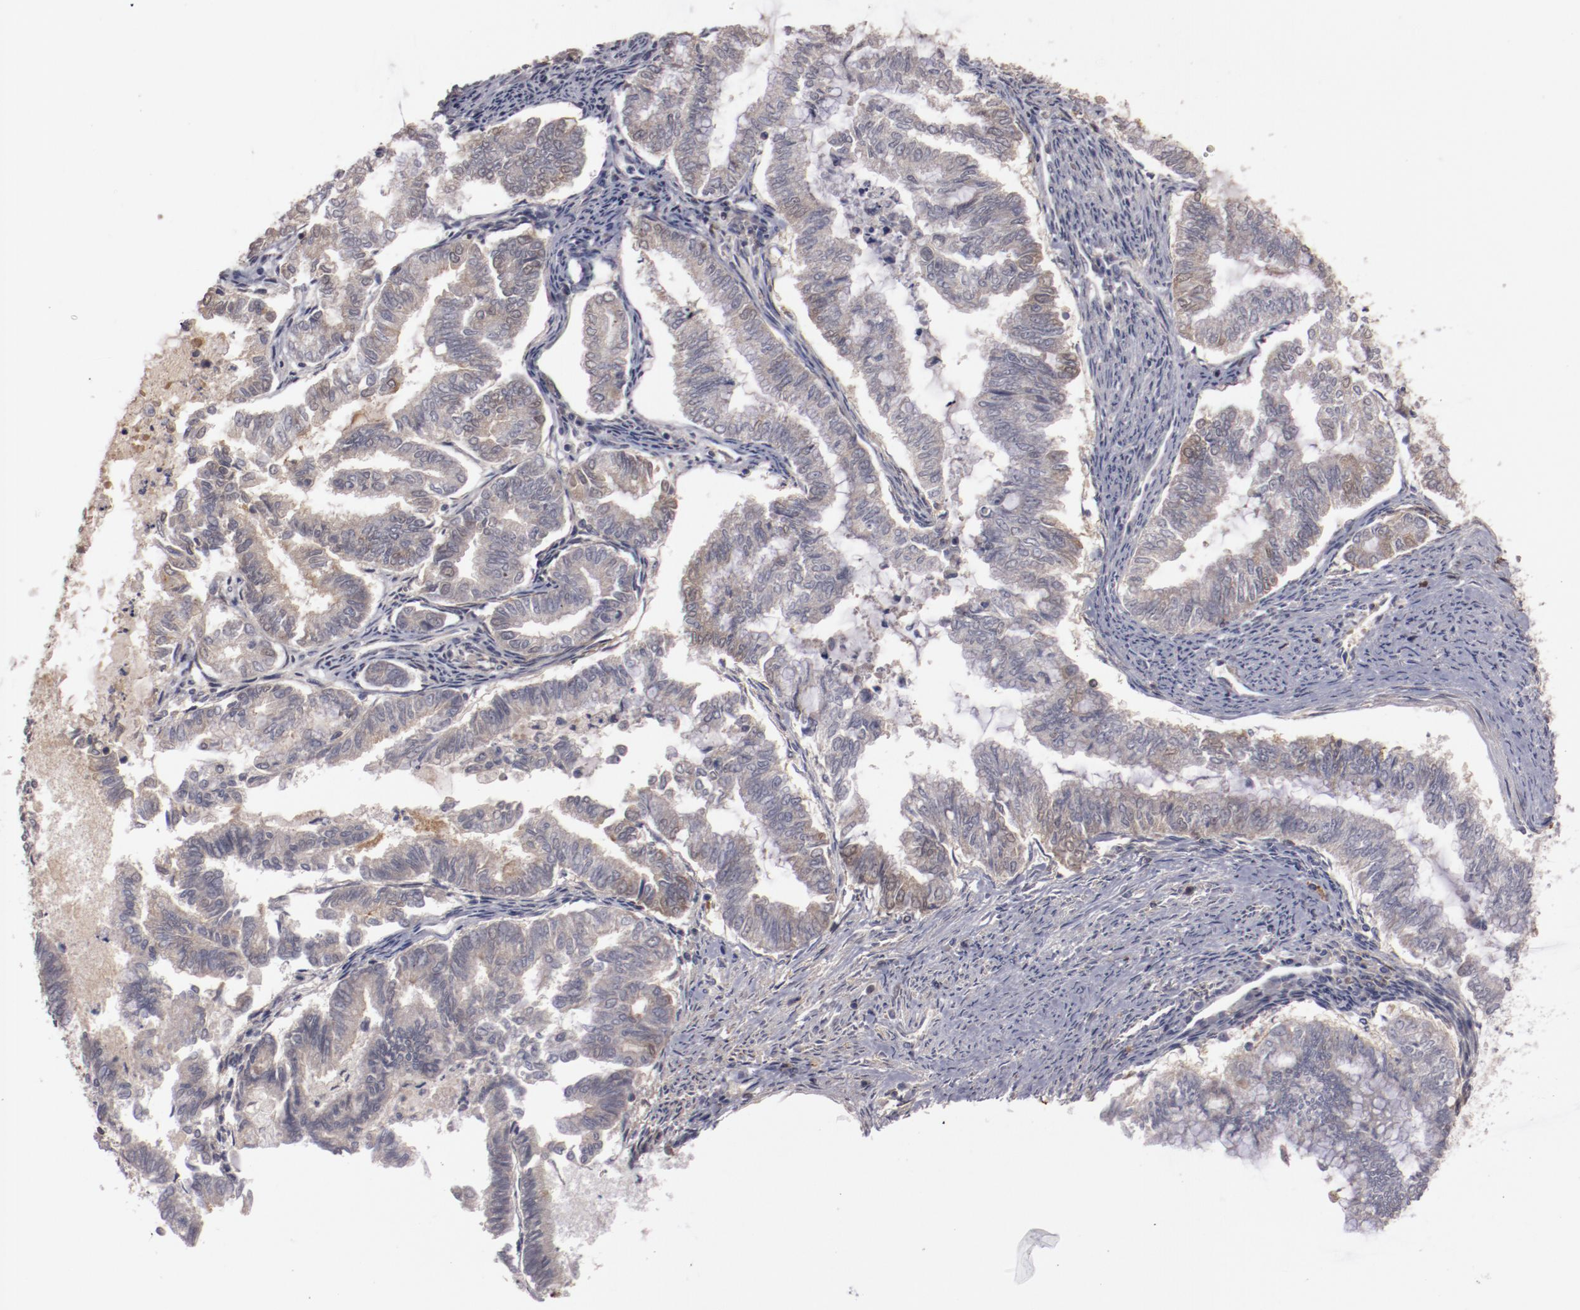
{"staining": {"intensity": "moderate", "quantity": "<25%", "location": "cytoplasmic/membranous"}, "tissue": "endometrial cancer", "cell_type": "Tumor cells", "image_type": "cancer", "snomed": [{"axis": "morphology", "description": "Adenocarcinoma, NOS"}, {"axis": "topography", "description": "Endometrium"}], "caption": "Protein expression analysis of human adenocarcinoma (endometrial) reveals moderate cytoplasmic/membranous staining in about <25% of tumor cells.", "gene": "MBL2", "patient": {"sex": "female", "age": 79}}